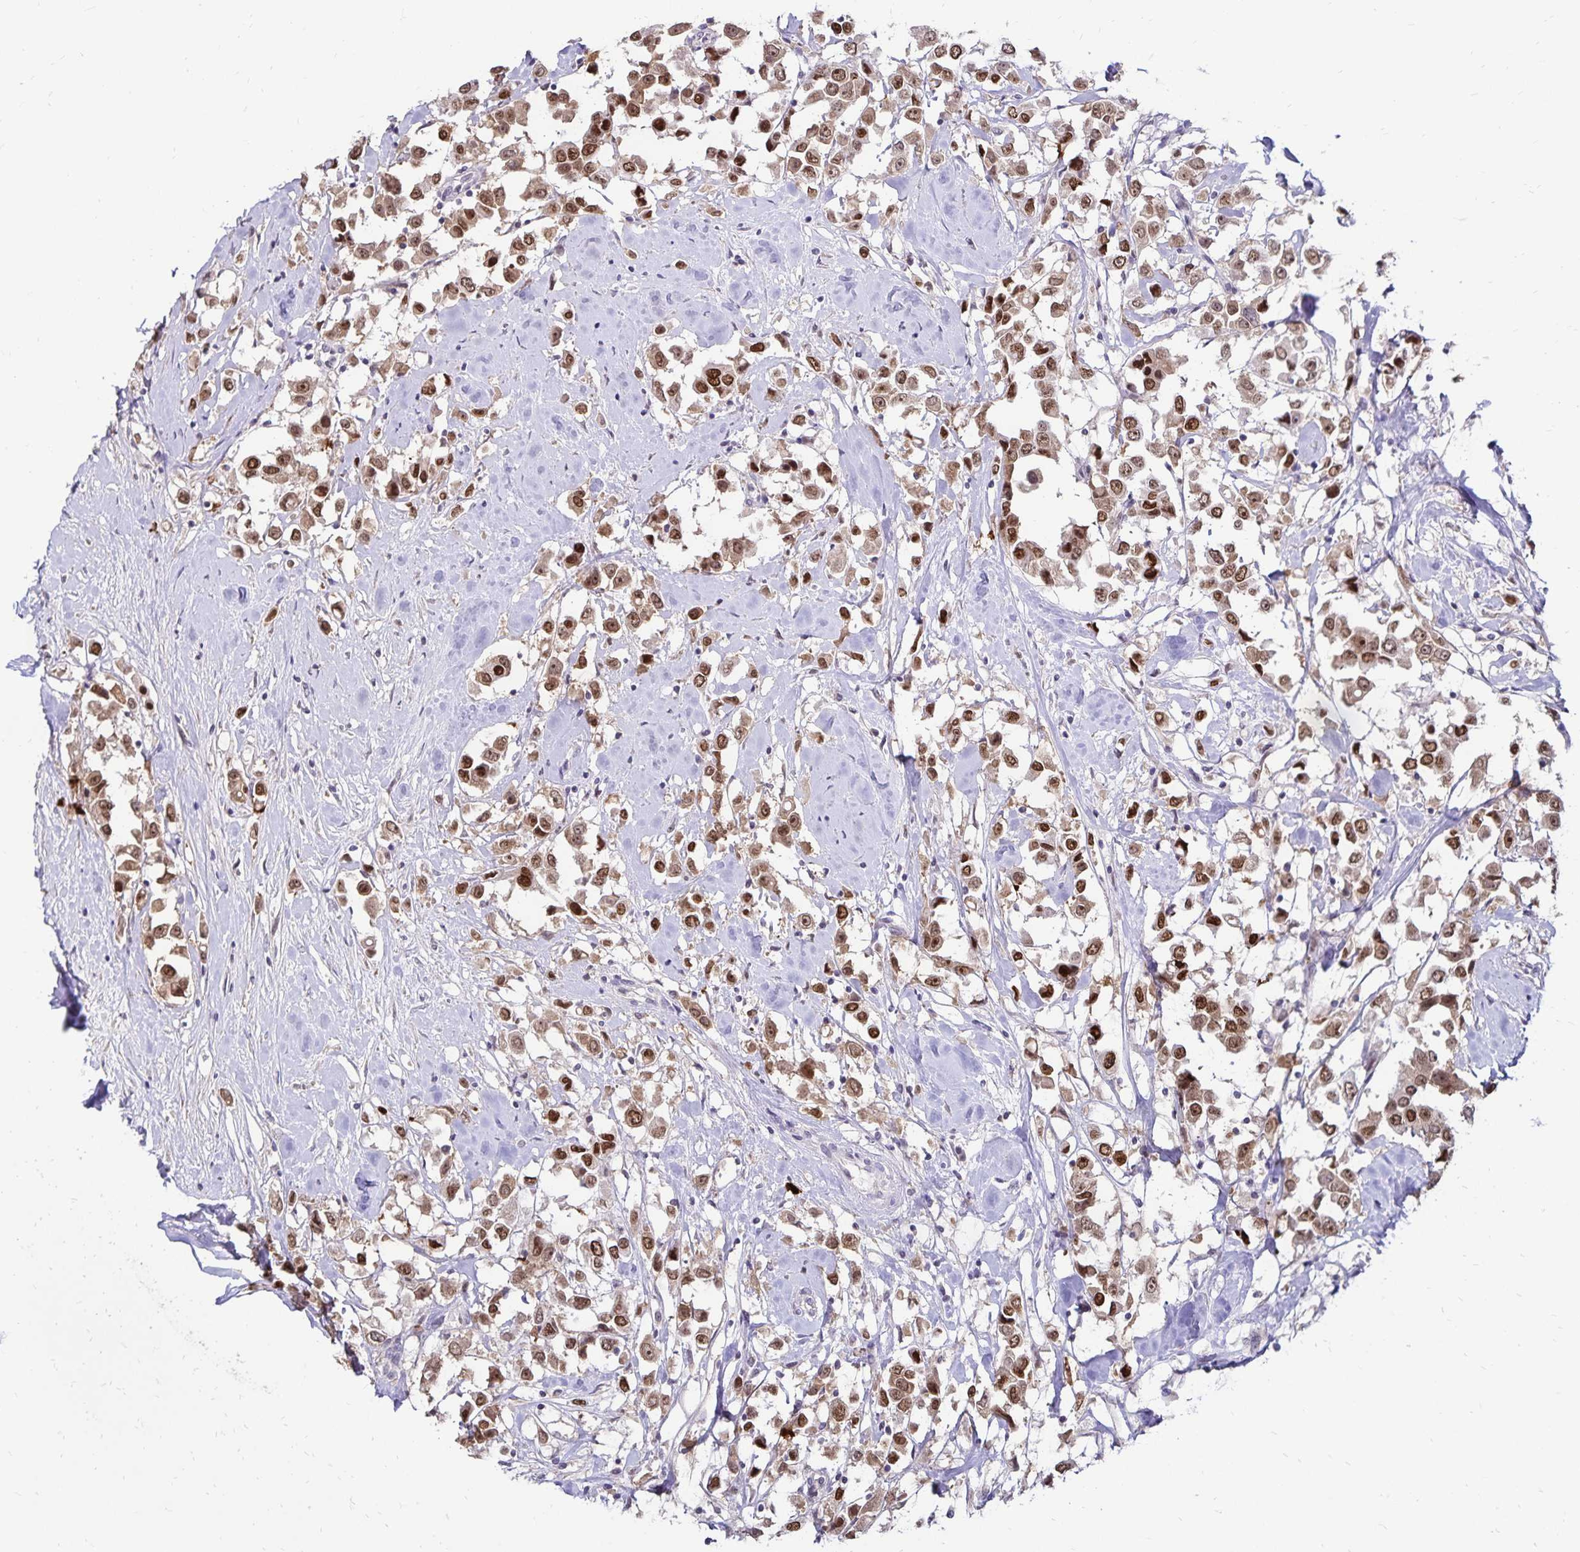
{"staining": {"intensity": "strong", "quantity": ">75%", "location": "cytoplasmic/membranous,nuclear"}, "tissue": "breast cancer", "cell_type": "Tumor cells", "image_type": "cancer", "snomed": [{"axis": "morphology", "description": "Duct carcinoma"}, {"axis": "topography", "description": "Breast"}], "caption": "High-power microscopy captured an immunohistochemistry (IHC) photomicrograph of breast cancer, revealing strong cytoplasmic/membranous and nuclear positivity in about >75% of tumor cells.", "gene": "POLB", "patient": {"sex": "female", "age": 61}}